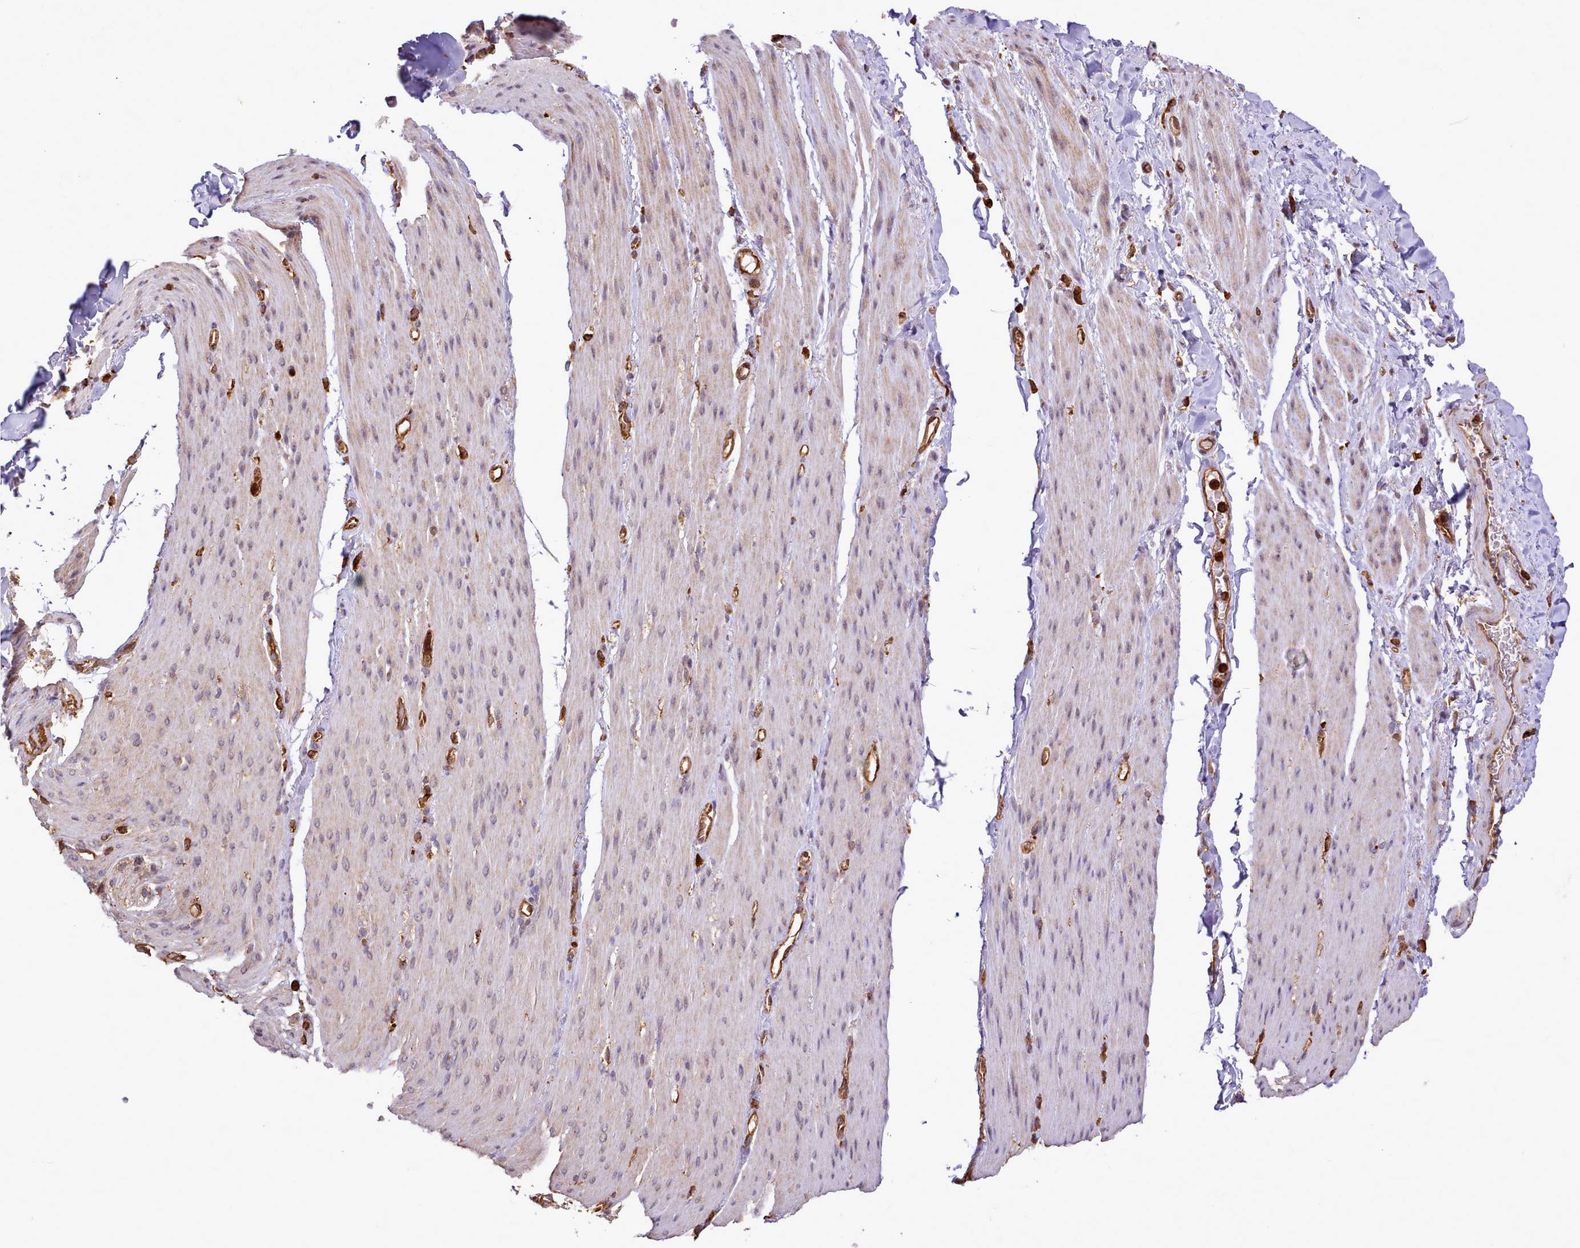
{"staining": {"intensity": "moderate", "quantity": "25%-75%", "location": "cytoplasmic/membranous"}, "tissue": "adipose tissue", "cell_type": "Adipocytes", "image_type": "normal", "snomed": [{"axis": "morphology", "description": "Normal tissue, NOS"}, {"axis": "topography", "description": "Colon"}, {"axis": "topography", "description": "Peripheral nerve tissue"}], "caption": "High-power microscopy captured an IHC histopathology image of unremarkable adipose tissue, revealing moderate cytoplasmic/membranous positivity in about 25%-75% of adipocytes. Nuclei are stained in blue.", "gene": "CAPZA1", "patient": {"sex": "female", "age": 61}}